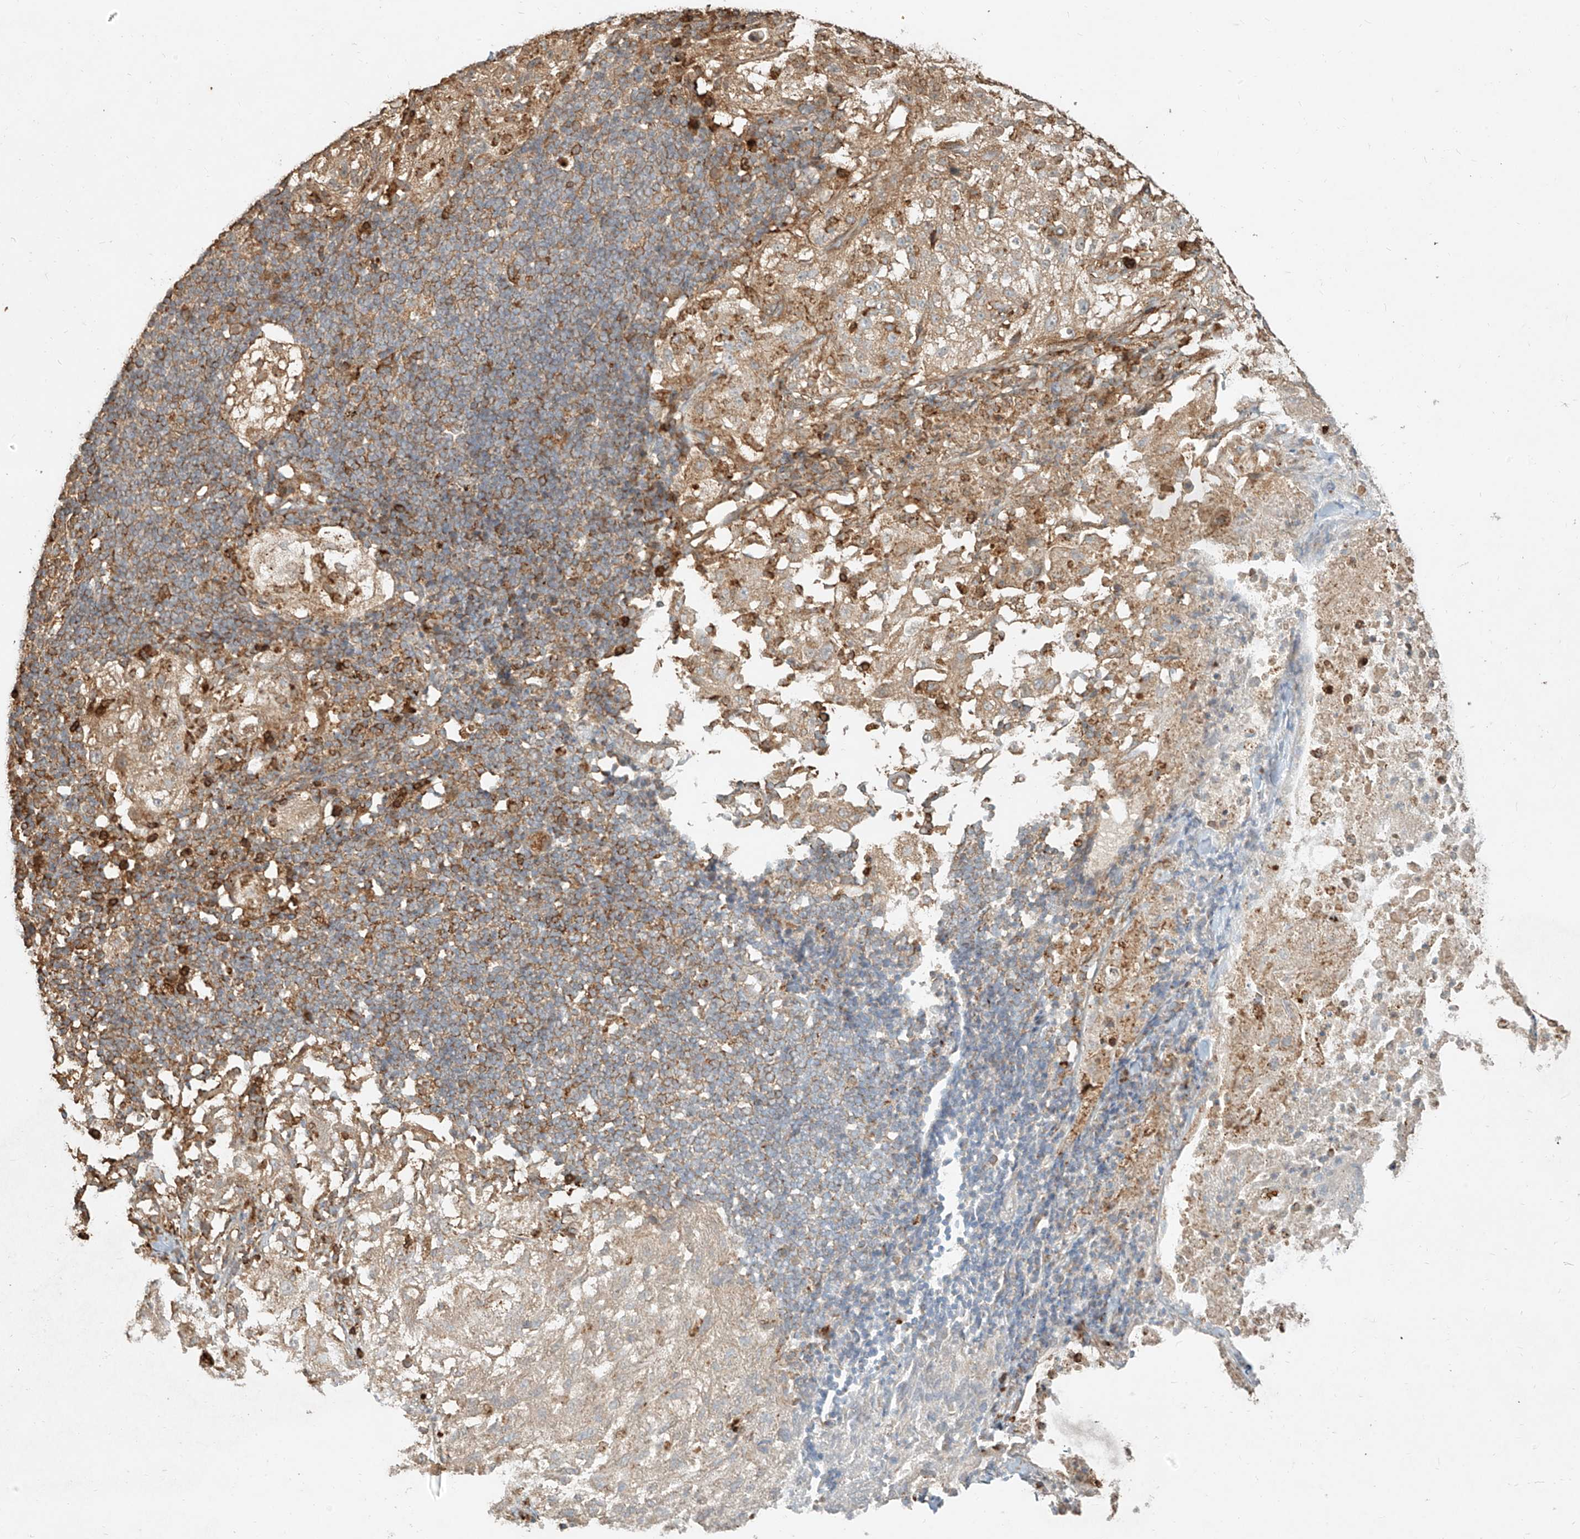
{"staining": {"intensity": "moderate", "quantity": ">75%", "location": "cytoplasmic/membranous"}, "tissue": "lung cancer", "cell_type": "Tumor cells", "image_type": "cancer", "snomed": [{"axis": "morphology", "description": "Inflammation, NOS"}, {"axis": "morphology", "description": "Squamous cell carcinoma, NOS"}, {"axis": "topography", "description": "Lymph node"}, {"axis": "topography", "description": "Soft tissue"}, {"axis": "topography", "description": "Lung"}], "caption": "High-magnification brightfield microscopy of squamous cell carcinoma (lung) stained with DAB (3,3'-diaminobenzidine) (brown) and counterstained with hematoxylin (blue). tumor cells exhibit moderate cytoplasmic/membranous positivity is present in approximately>75% of cells. (IHC, brightfield microscopy, high magnification).", "gene": "EFNB1", "patient": {"sex": "male", "age": 66}}